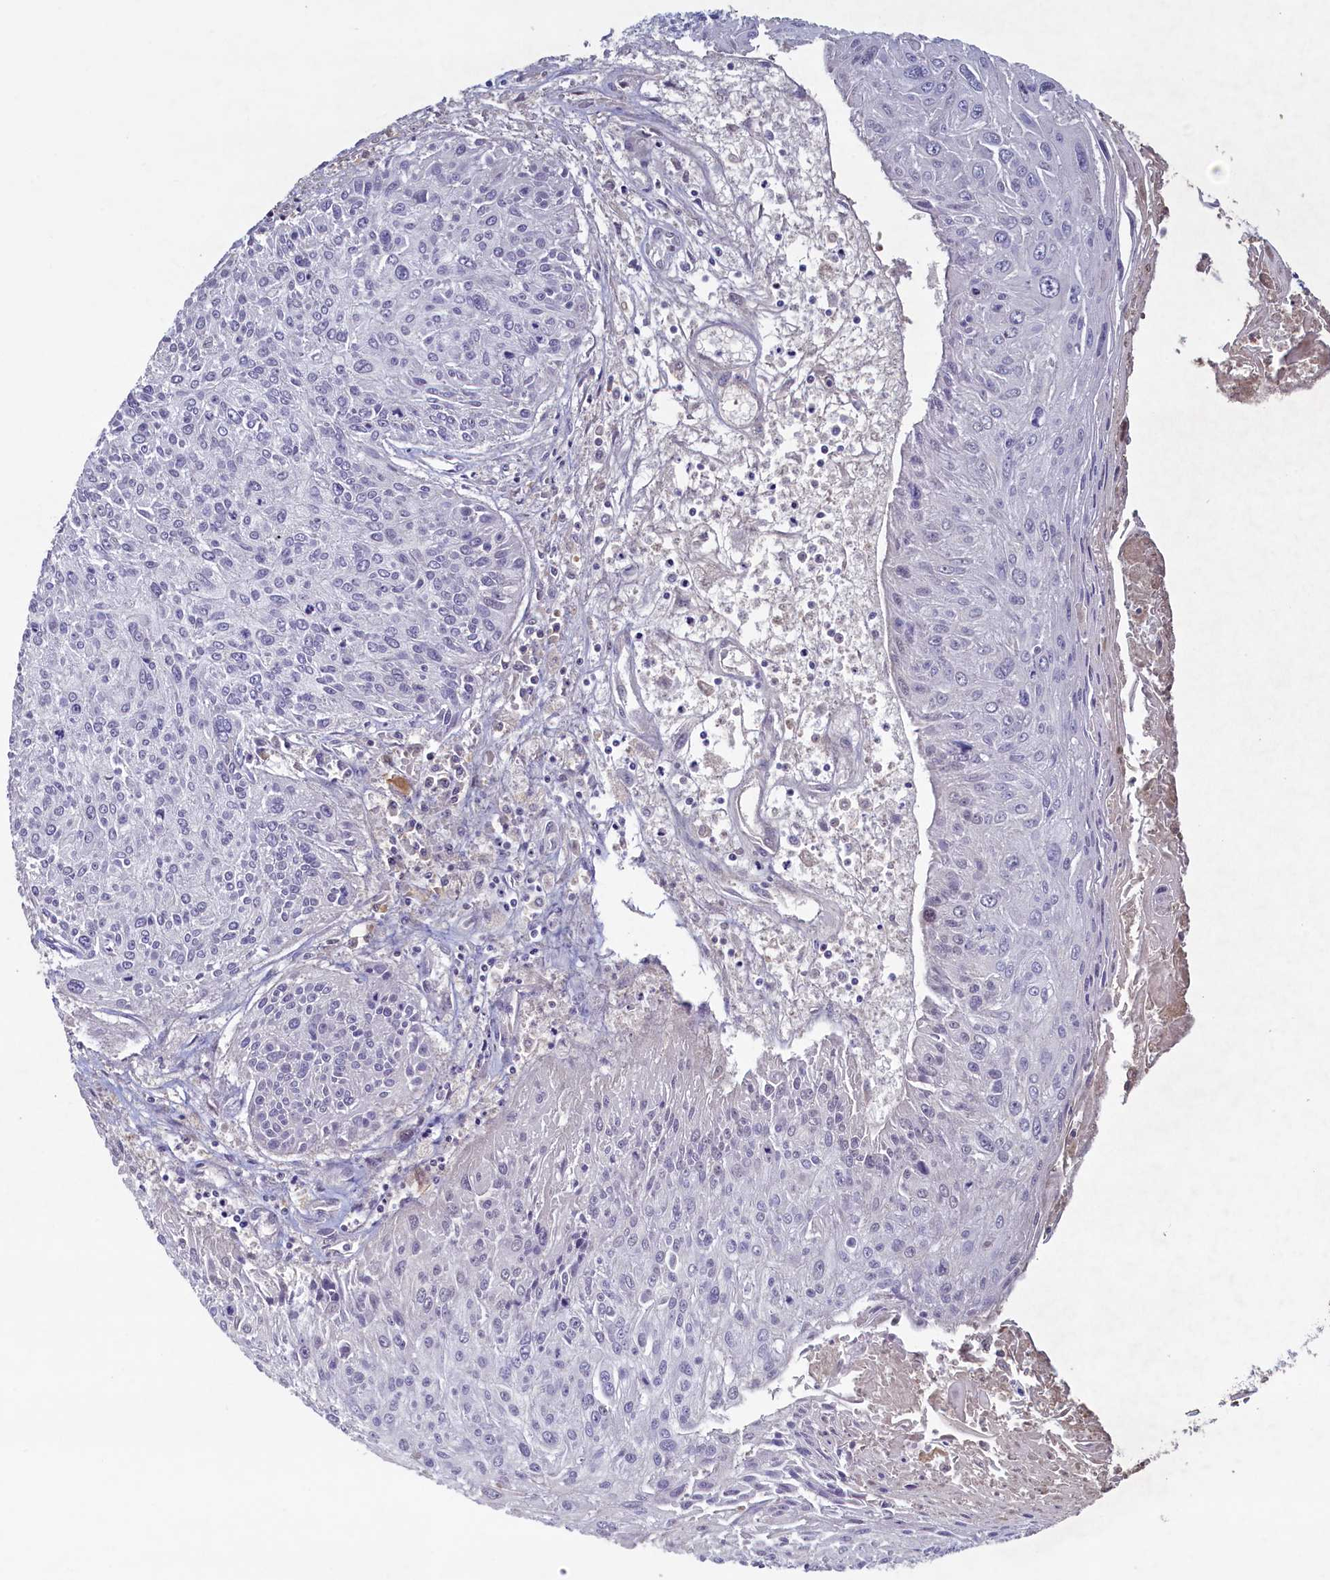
{"staining": {"intensity": "negative", "quantity": "none", "location": "none"}, "tissue": "cervical cancer", "cell_type": "Tumor cells", "image_type": "cancer", "snomed": [{"axis": "morphology", "description": "Squamous cell carcinoma, NOS"}, {"axis": "topography", "description": "Cervix"}], "caption": "IHC image of cervical cancer stained for a protein (brown), which demonstrates no staining in tumor cells.", "gene": "ATF7IP2", "patient": {"sex": "female", "age": 51}}